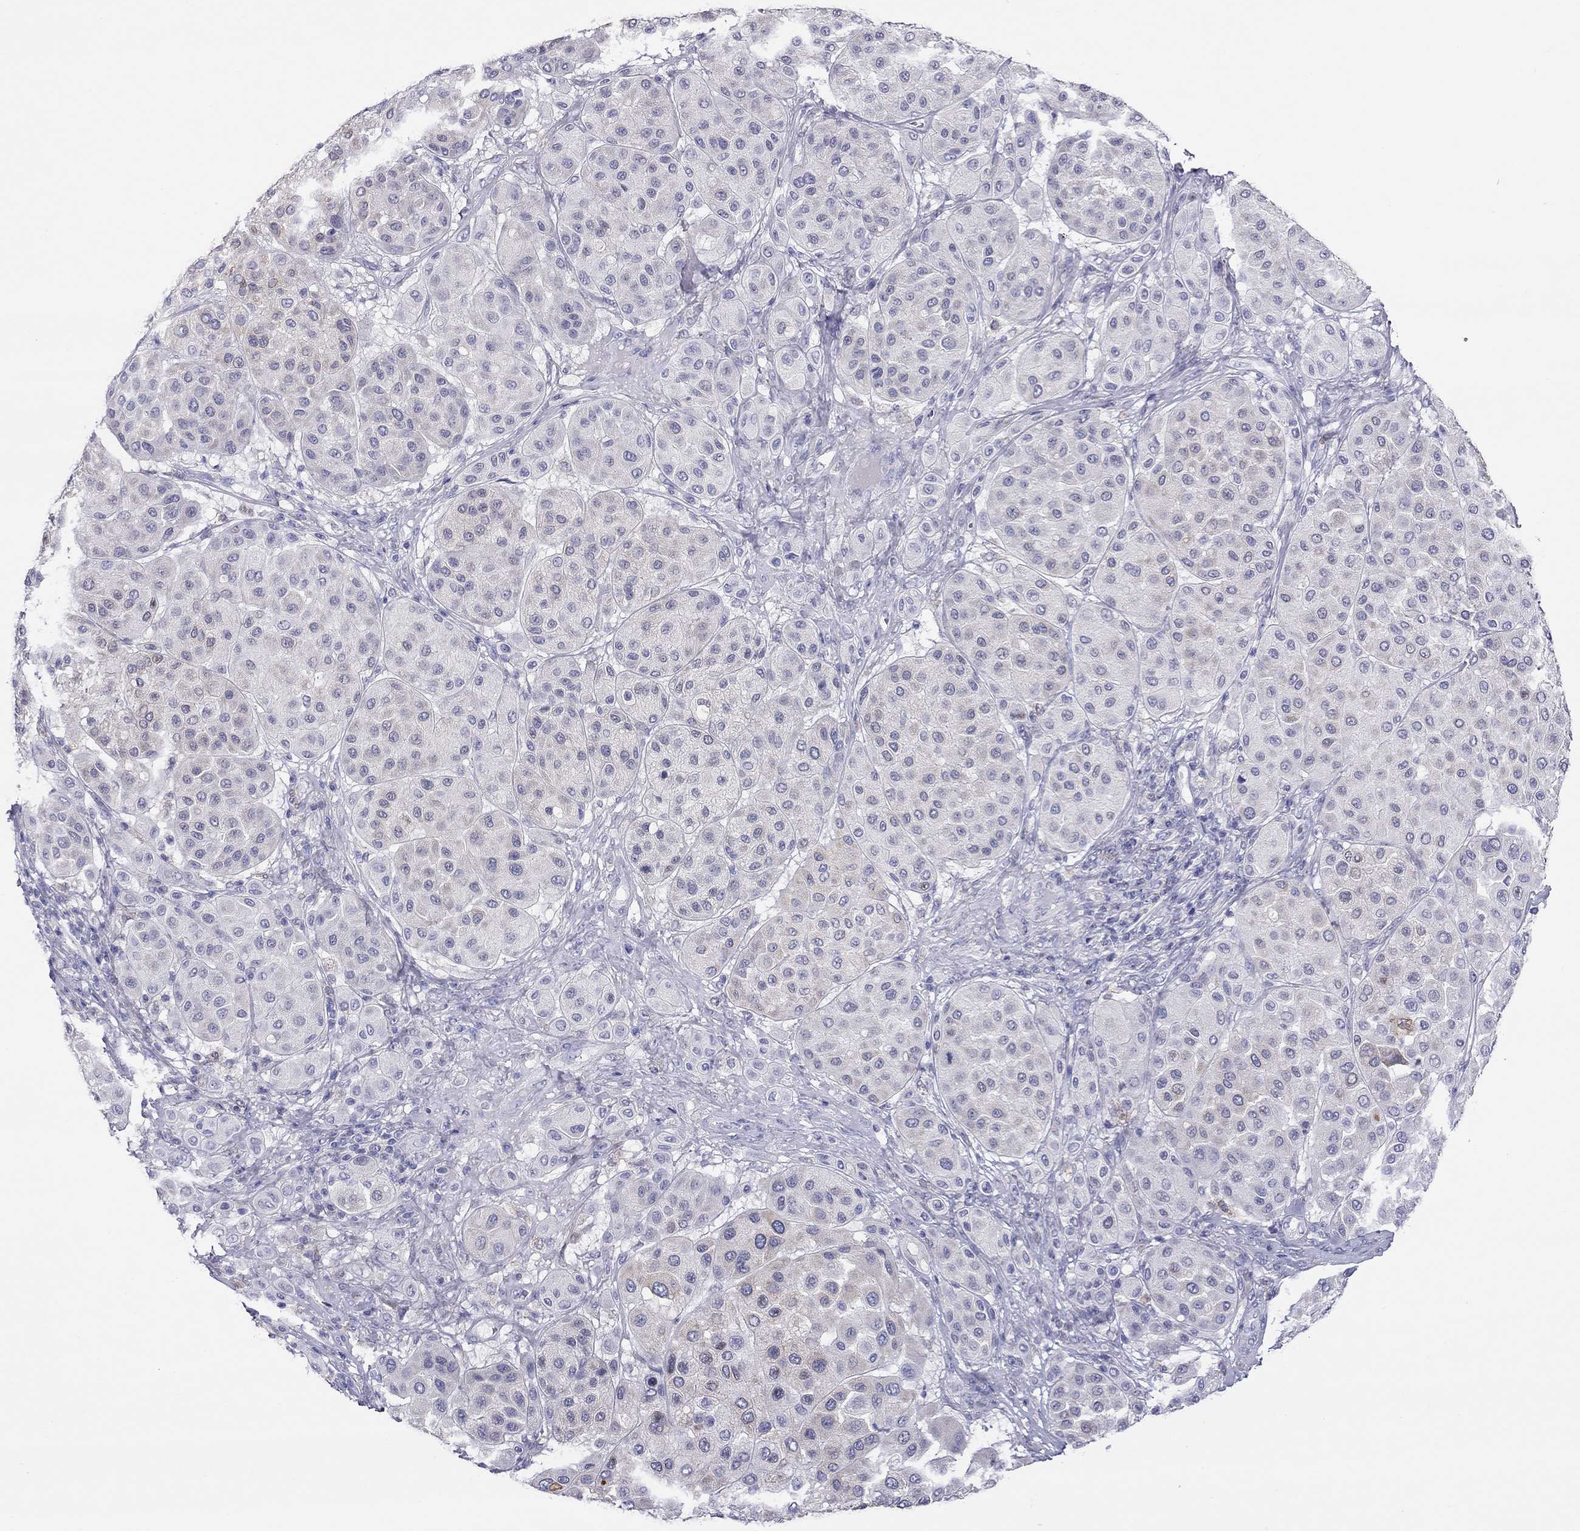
{"staining": {"intensity": "negative", "quantity": "none", "location": "none"}, "tissue": "melanoma", "cell_type": "Tumor cells", "image_type": "cancer", "snomed": [{"axis": "morphology", "description": "Malignant melanoma, Metastatic site"}, {"axis": "topography", "description": "Smooth muscle"}], "caption": "The micrograph reveals no staining of tumor cells in malignant melanoma (metastatic site).", "gene": "SLC46A2", "patient": {"sex": "male", "age": 41}}